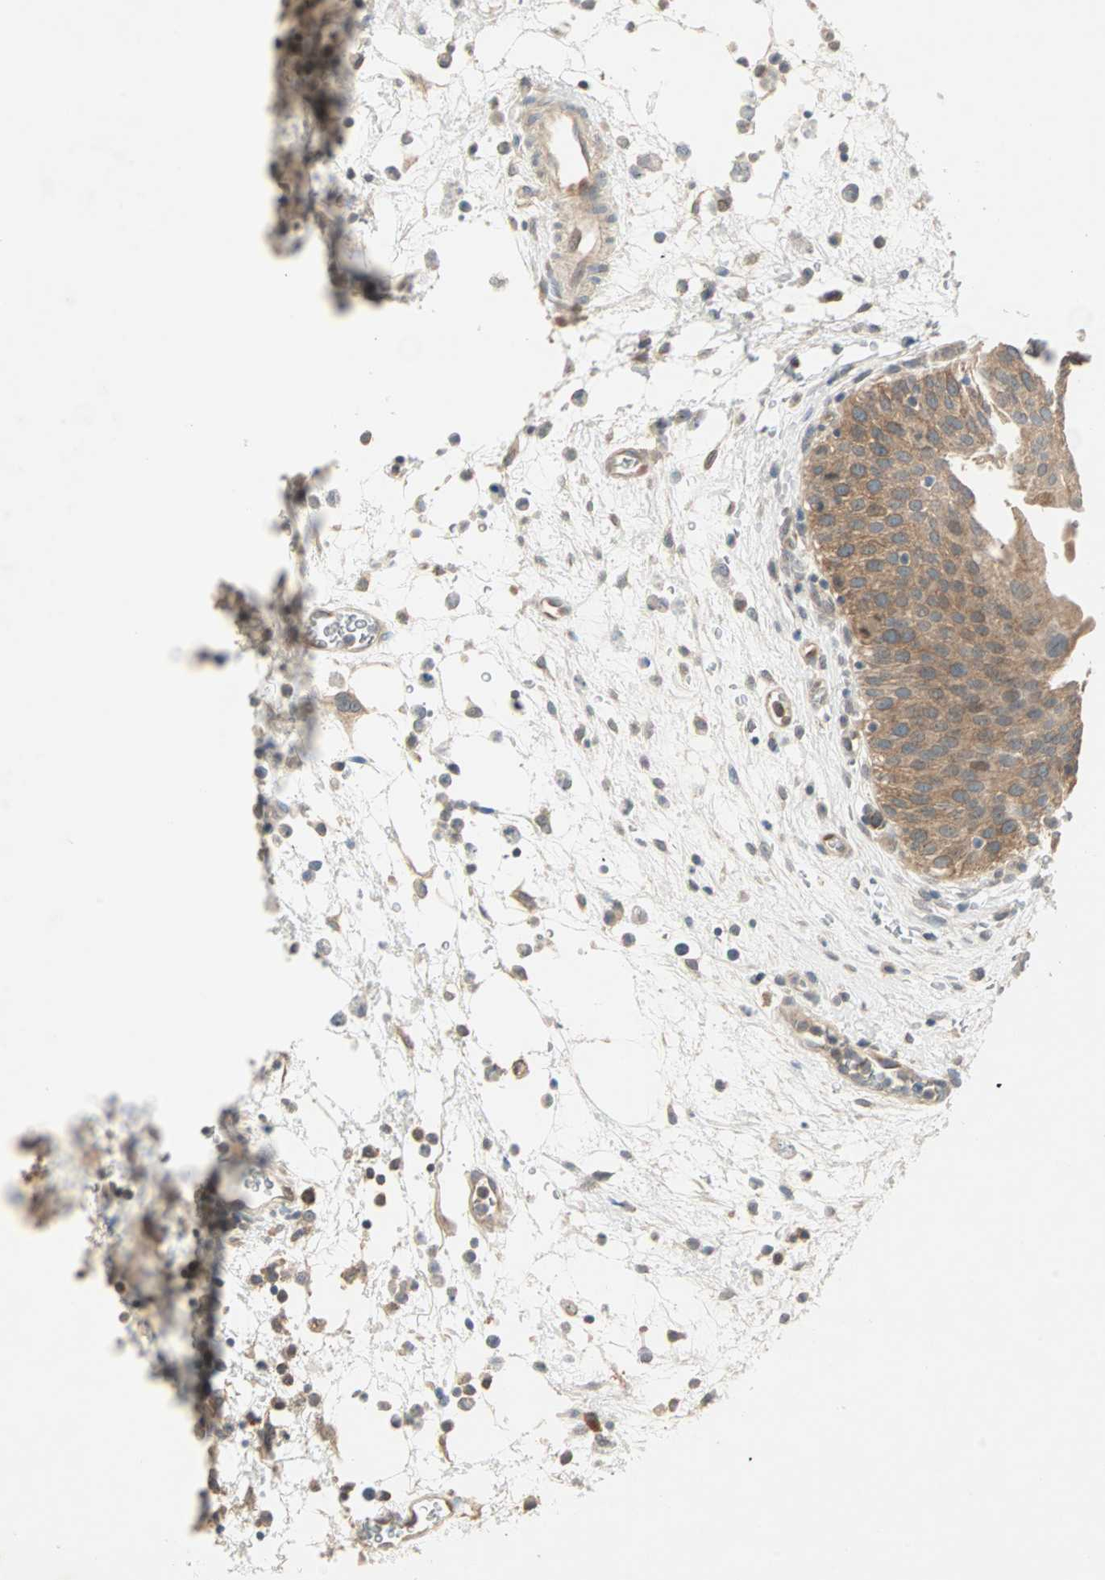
{"staining": {"intensity": "moderate", "quantity": ">75%", "location": "cytoplasmic/membranous"}, "tissue": "urinary bladder", "cell_type": "Urothelial cells", "image_type": "normal", "snomed": [{"axis": "morphology", "description": "Normal tissue, NOS"}, {"axis": "morphology", "description": "Dysplasia, NOS"}, {"axis": "topography", "description": "Urinary bladder"}], "caption": "An image of human urinary bladder stained for a protein shows moderate cytoplasmic/membranous brown staining in urothelial cells.", "gene": "TTF2", "patient": {"sex": "male", "age": 35}}